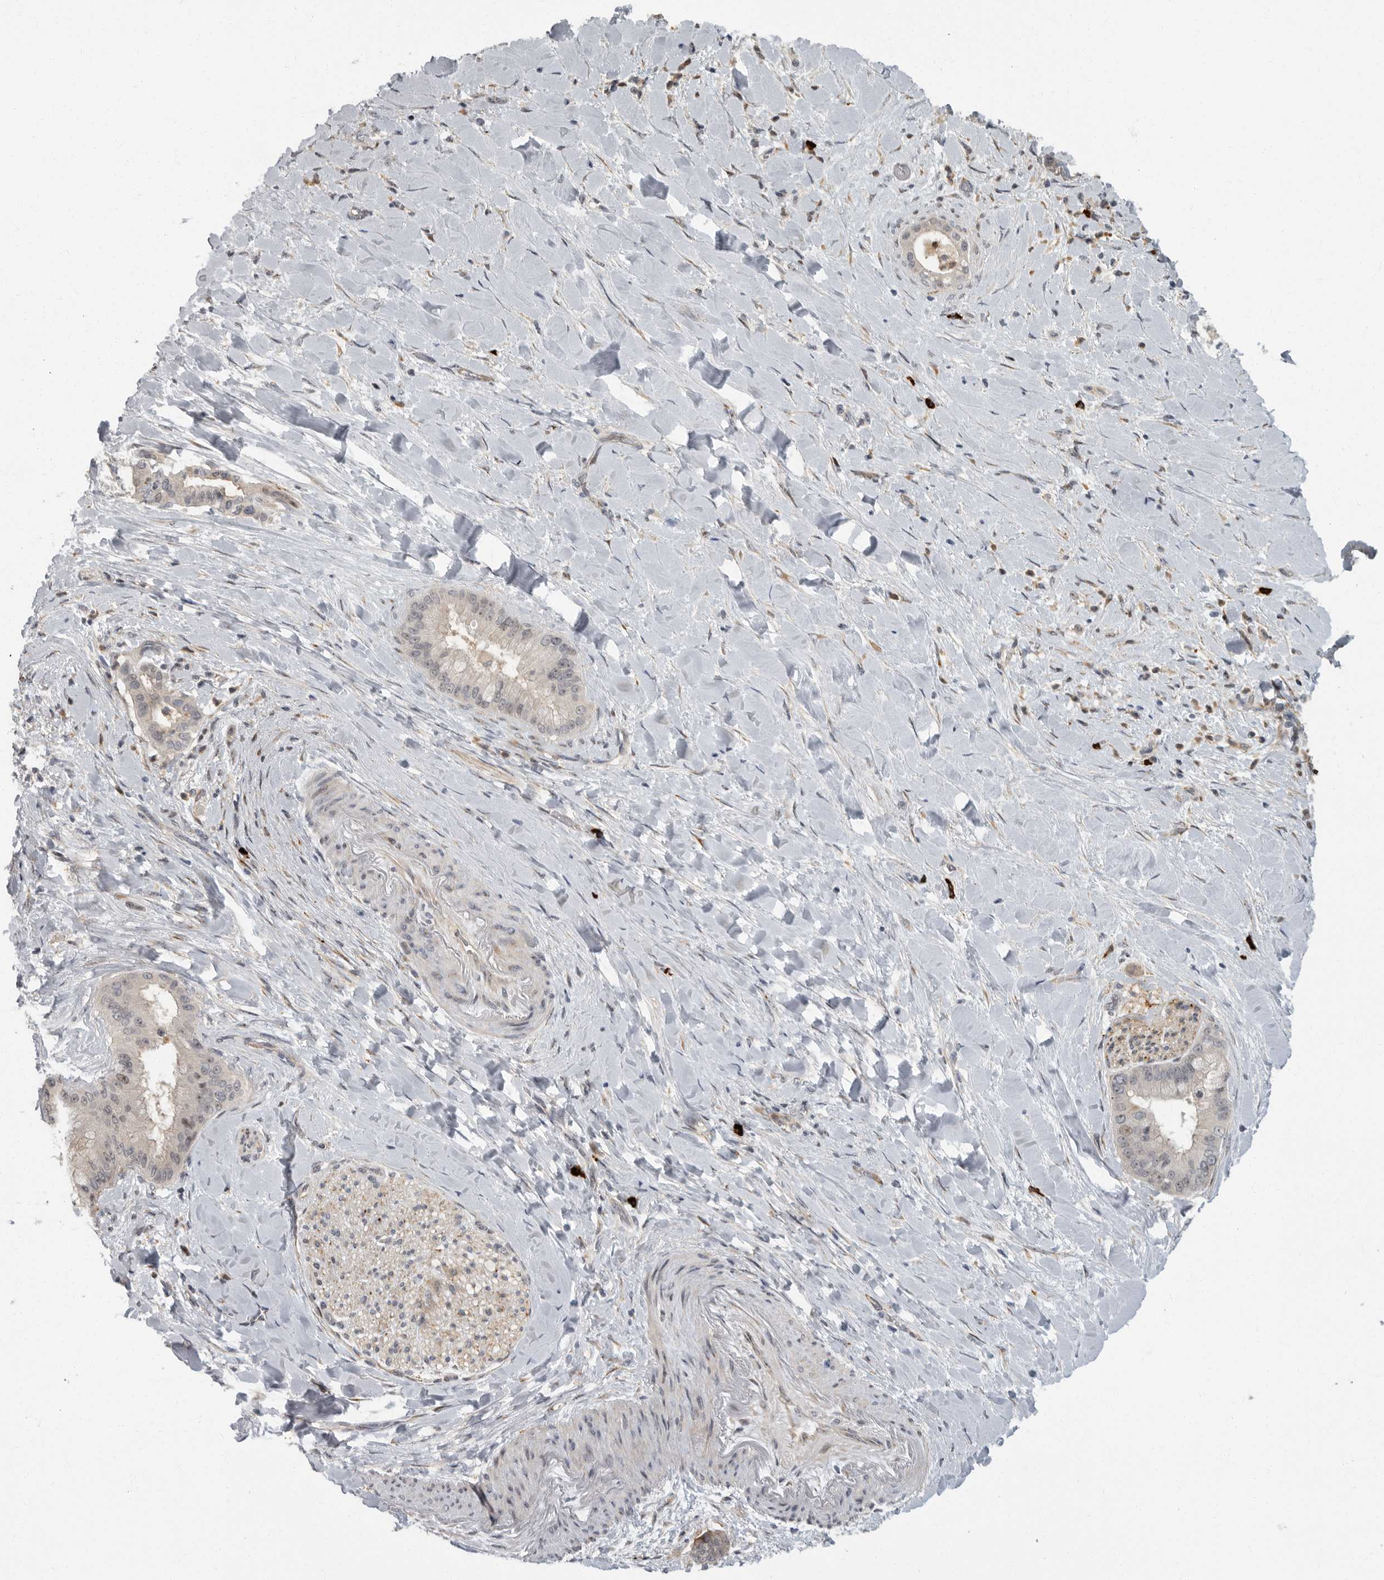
{"staining": {"intensity": "weak", "quantity": "<25%", "location": "nuclear"}, "tissue": "liver cancer", "cell_type": "Tumor cells", "image_type": "cancer", "snomed": [{"axis": "morphology", "description": "Cholangiocarcinoma"}, {"axis": "topography", "description": "Liver"}], "caption": "This micrograph is of liver cancer stained with immunohistochemistry to label a protein in brown with the nuclei are counter-stained blue. There is no expression in tumor cells. (DAB (3,3'-diaminobenzidine) immunohistochemistry (IHC), high magnification).", "gene": "PDCD11", "patient": {"sex": "female", "age": 54}}